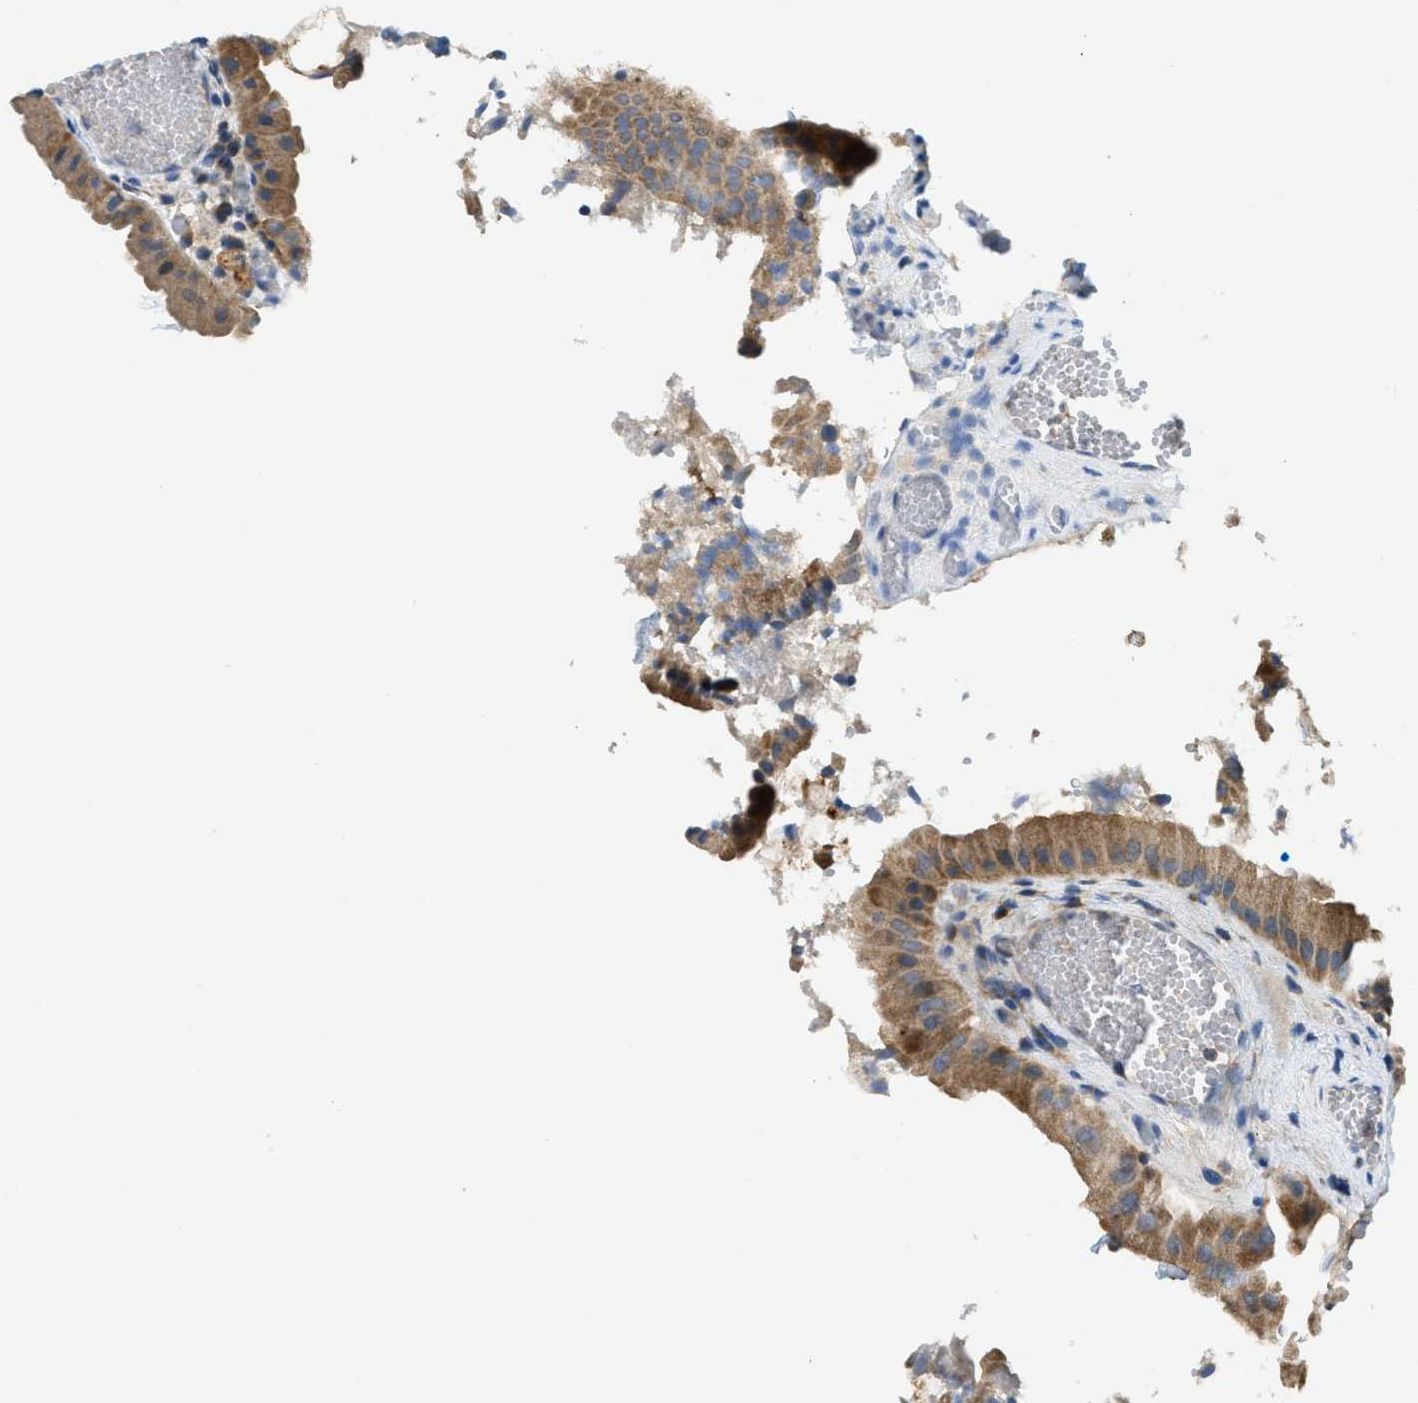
{"staining": {"intensity": "moderate", "quantity": ">75%", "location": "cytoplasmic/membranous"}, "tissue": "gallbladder", "cell_type": "Glandular cells", "image_type": "normal", "snomed": [{"axis": "morphology", "description": "Normal tissue, NOS"}, {"axis": "topography", "description": "Gallbladder"}], "caption": "DAB immunohistochemical staining of benign gallbladder shows moderate cytoplasmic/membranous protein staining in about >75% of glandular cells.", "gene": "RFFL", "patient": {"sex": "male", "age": 49}}